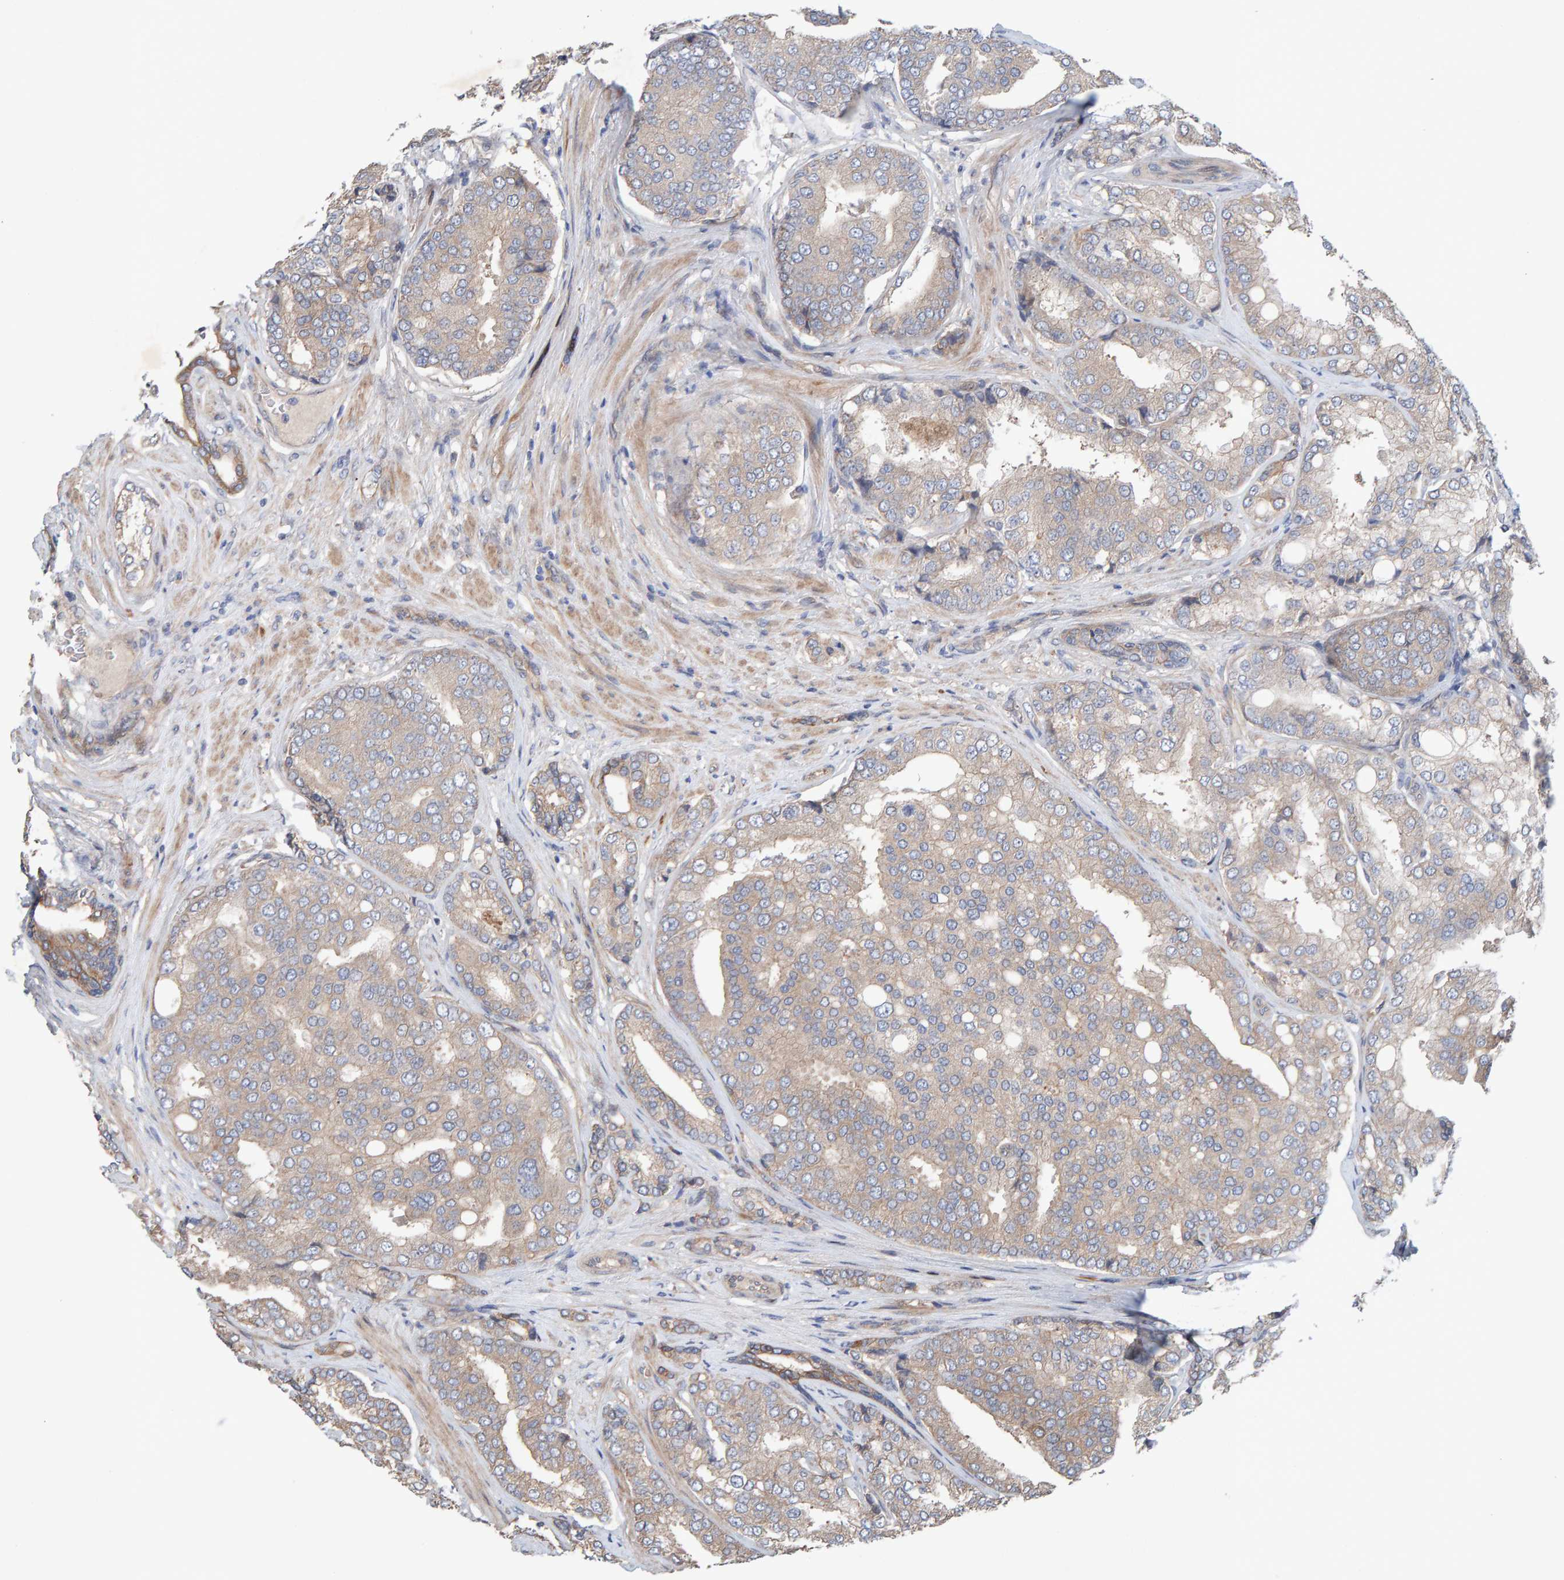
{"staining": {"intensity": "weak", "quantity": "<25%", "location": "cytoplasmic/membranous"}, "tissue": "prostate cancer", "cell_type": "Tumor cells", "image_type": "cancer", "snomed": [{"axis": "morphology", "description": "Adenocarcinoma, High grade"}, {"axis": "topography", "description": "Prostate"}], "caption": "This is a histopathology image of IHC staining of prostate cancer (adenocarcinoma (high-grade)), which shows no positivity in tumor cells.", "gene": "LRSAM1", "patient": {"sex": "male", "age": 50}}